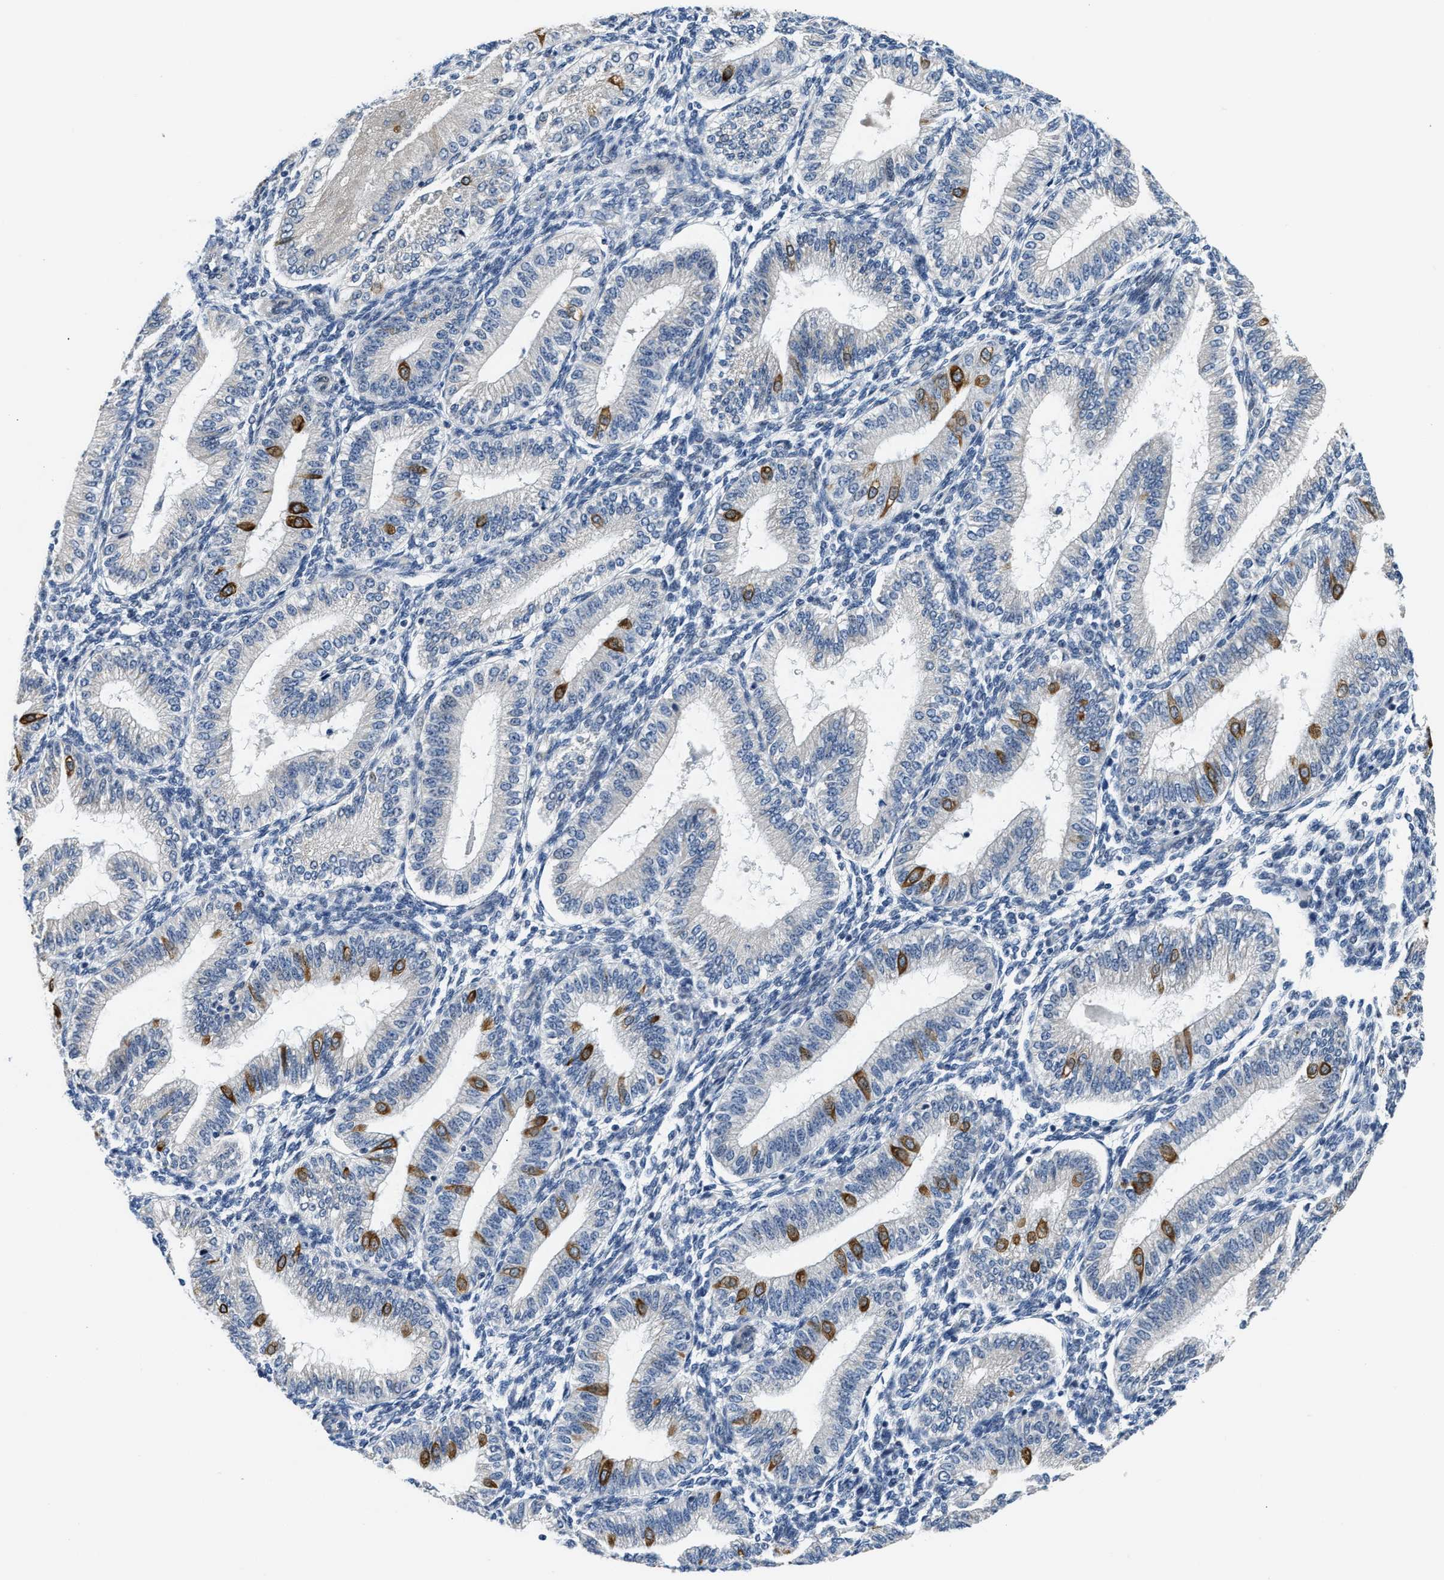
{"staining": {"intensity": "negative", "quantity": "none", "location": "none"}, "tissue": "endometrium", "cell_type": "Cells in endometrial stroma", "image_type": "normal", "snomed": [{"axis": "morphology", "description": "Normal tissue, NOS"}, {"axis": "topography", "description": "Endometrium"}], "caption": "Histopathology image shows no protein expression in cells in endometrial stroma of unremarkable endometrium. Brightfield microscopy of immunohistochemistry (IHC) stained with DAB (3,3'-diaminobenzidine) (brown) and hematoxylin (blue), captured at high magnification.", "gene": "CLGN", "patient": {"sex": "female", "age": 39}}